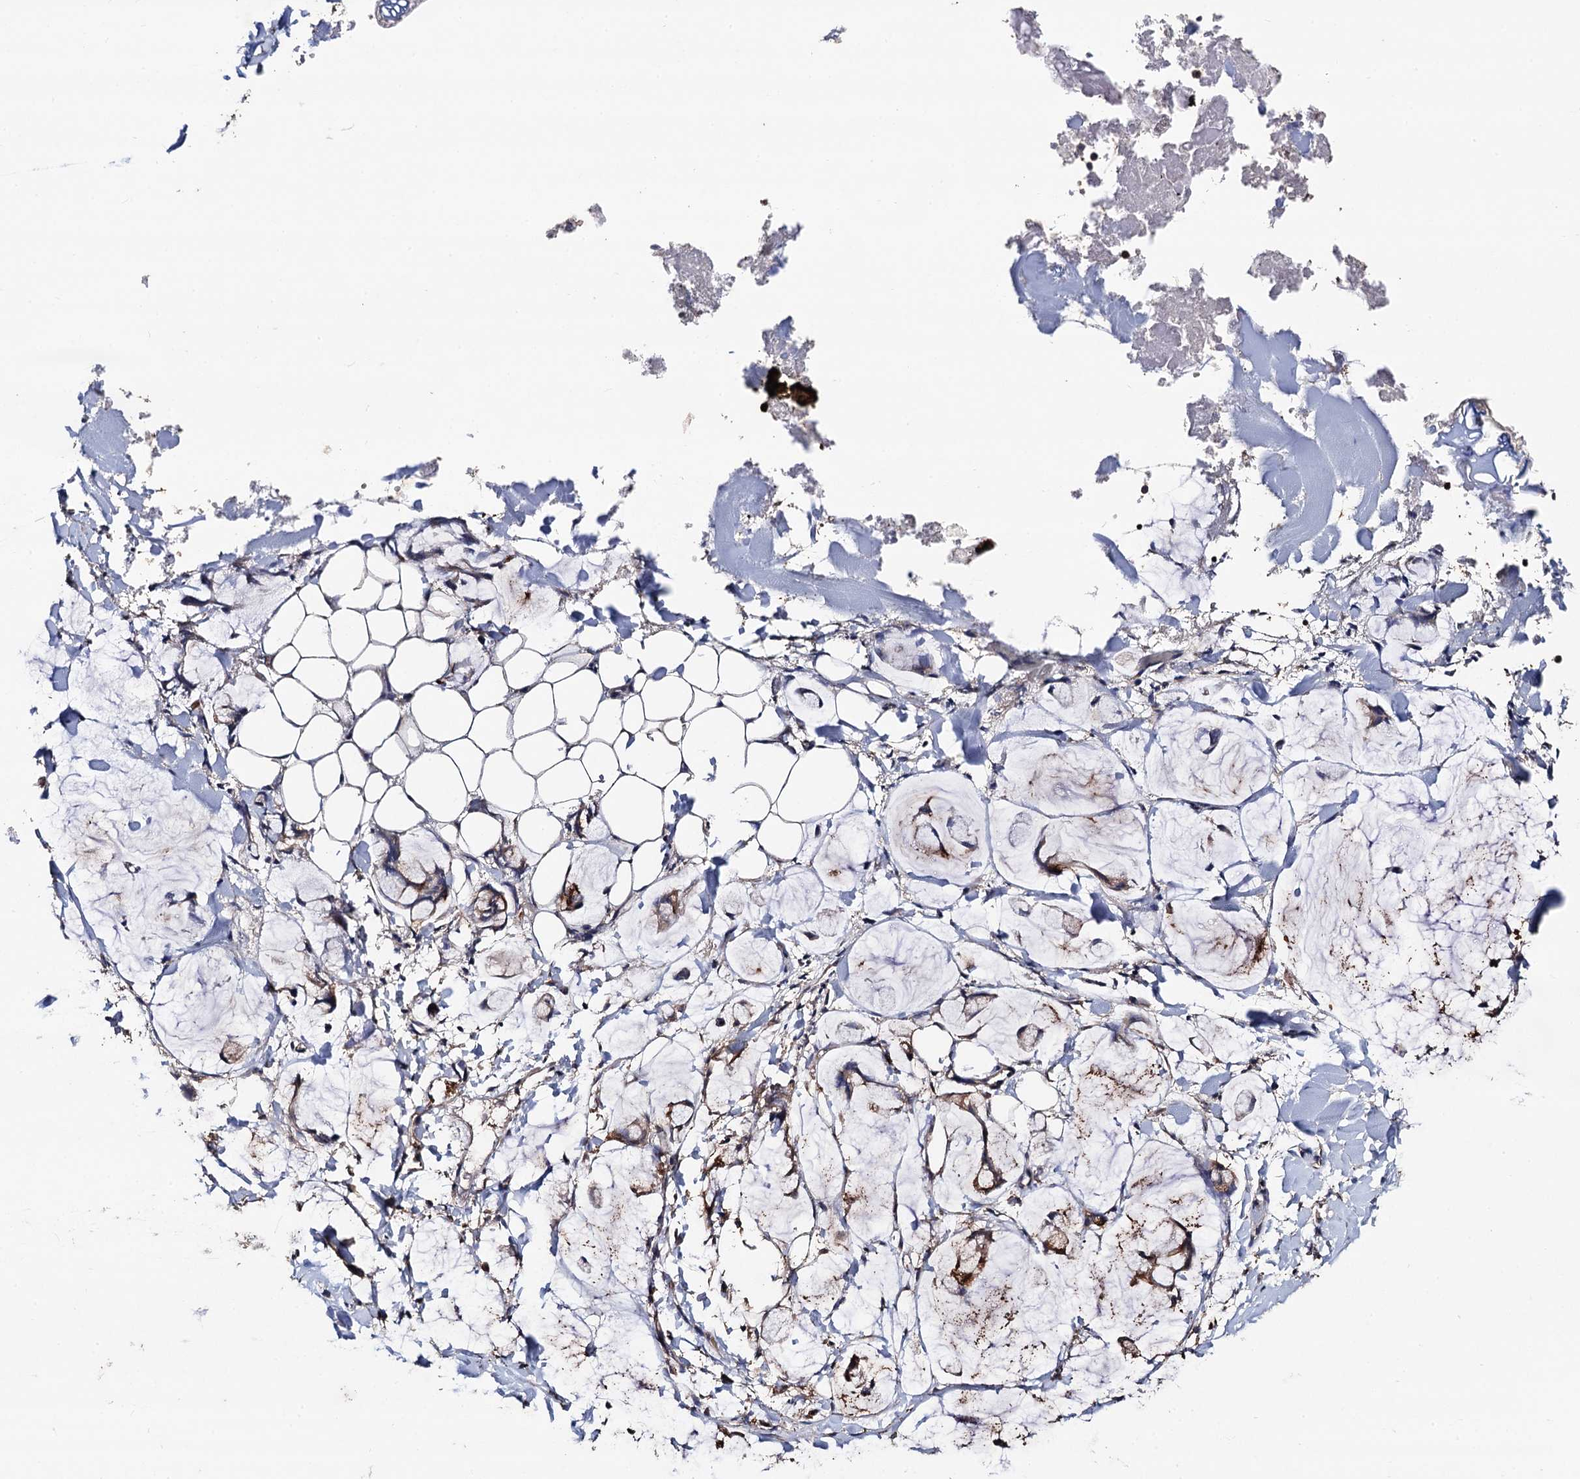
{"staining": {"intensity": "weak", "quantity": ">75%", "location": "cytoplasmic/membranous"}, "tissue": "adipose tissue", "cell_type": "Adipocytes", "image_type": "normal", "snomed": [{"axis": "morphology", "description": "Normal tissue, NOS"}, {"axis": "morphology", "description": "Adenocarcinoma, NOS"}, {"axis": "topography", "description": "Colon"}, {"axis": "topography", "description": "Peripheral nerve tissue"}], "caption": "Weak cytoplasmic/membranous protein staining is identified in about >75% of adipocytes in adipose tissue. The staining was performed using DAB, with brown indicating positive protein expression. Nuclei are stained blue with hematoxylin.", "gene": "PPTC7", "patient": {"sex": "male", "age": 14}}